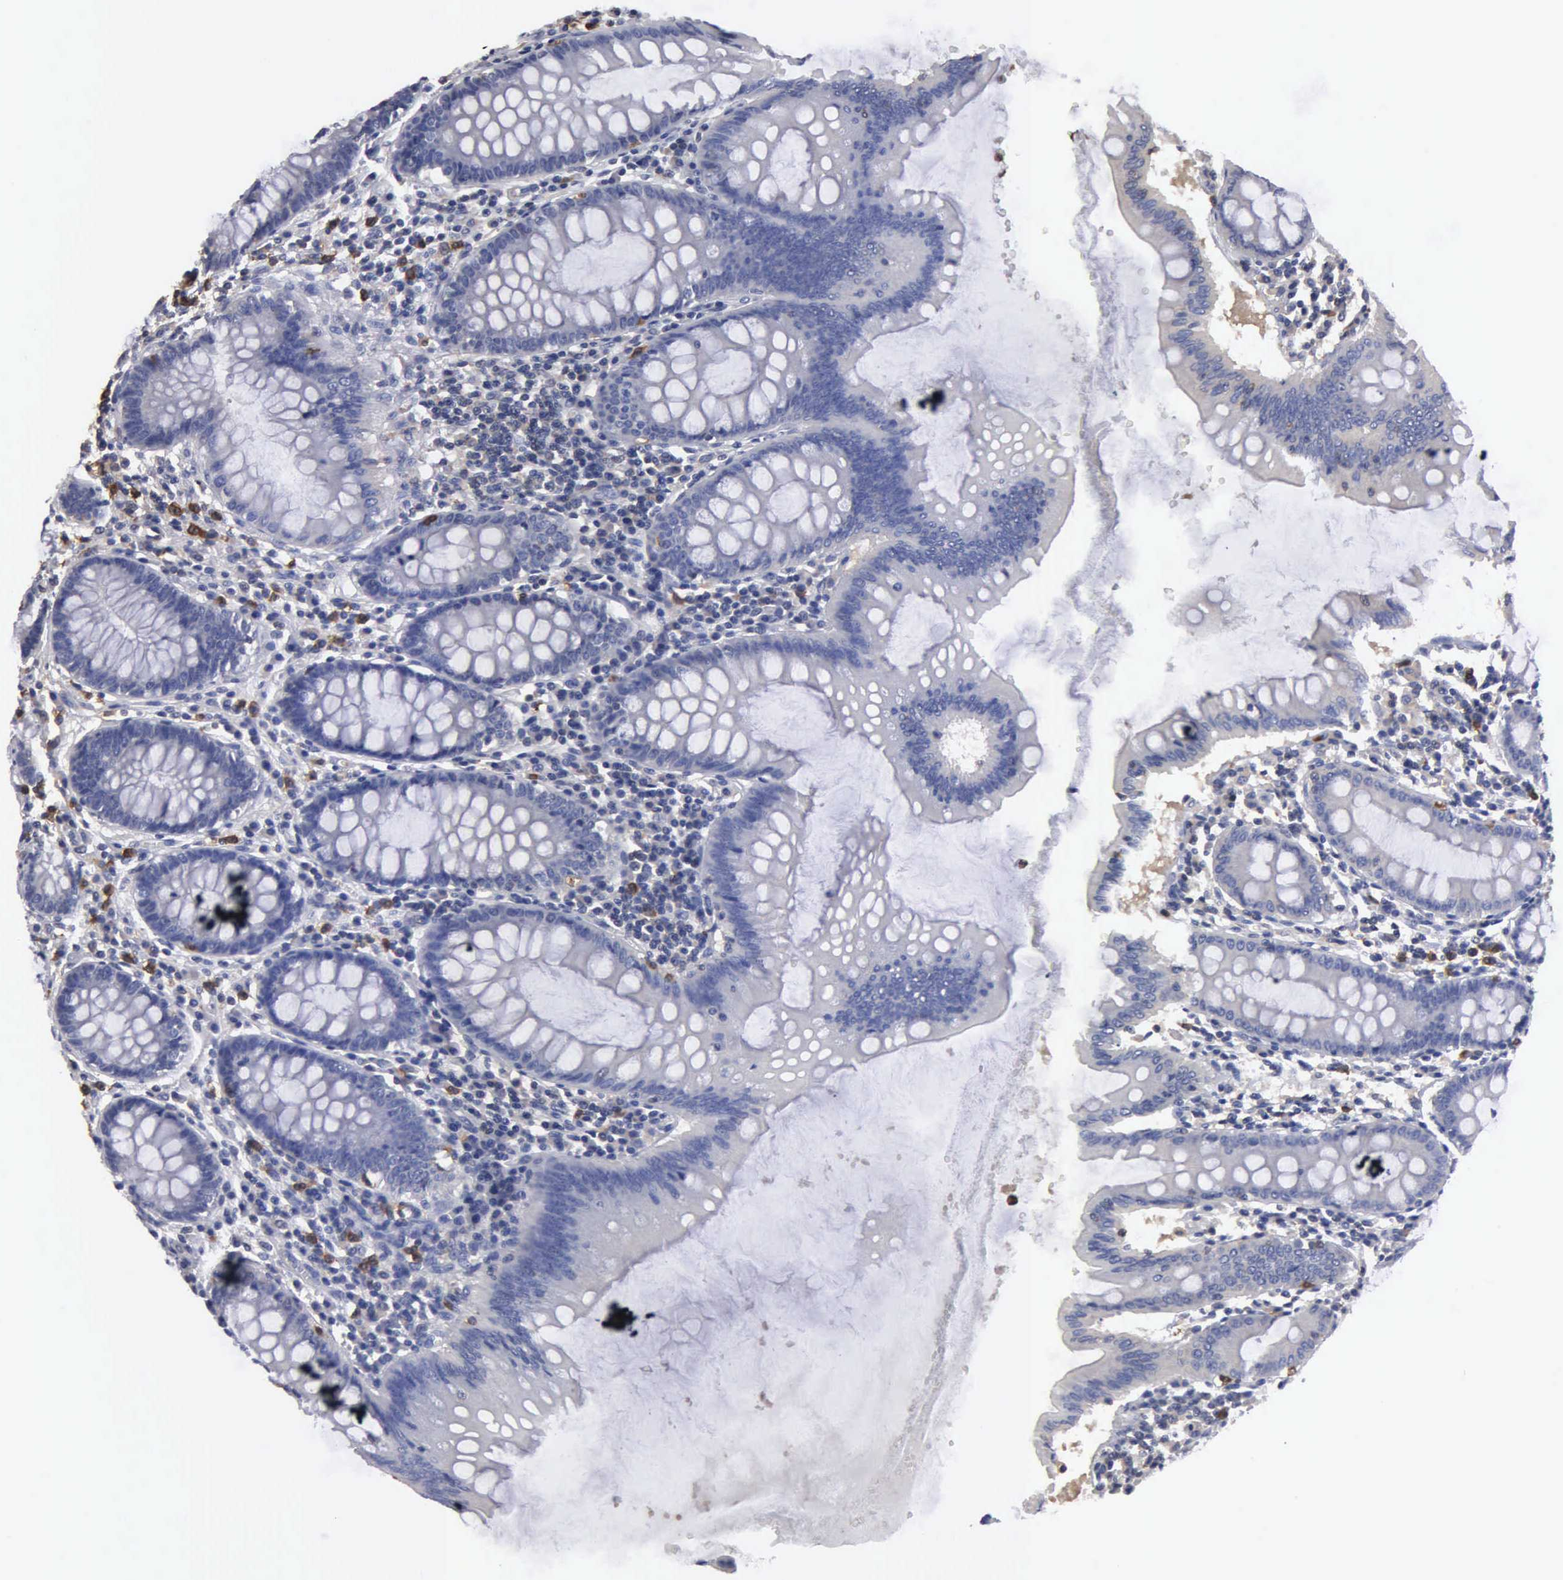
{"staining": {"intensity": "negative", "quantity": "none", "location": "none"}, "tissue": "colon", "cell_type": "Endothelial cells", "image_type": "normal", "snomed": [{"axis": "morphology", "description": "Normal tissue, NOS"}, {"axis": "topography", "description": "Colon"}], "caption": "This is a micrograph of immunohistochemistry staining of benign colon, which shows no expression in endothelial cells.", "gene": "G6PD", "patient": {"sex": "male", "age": 62}}